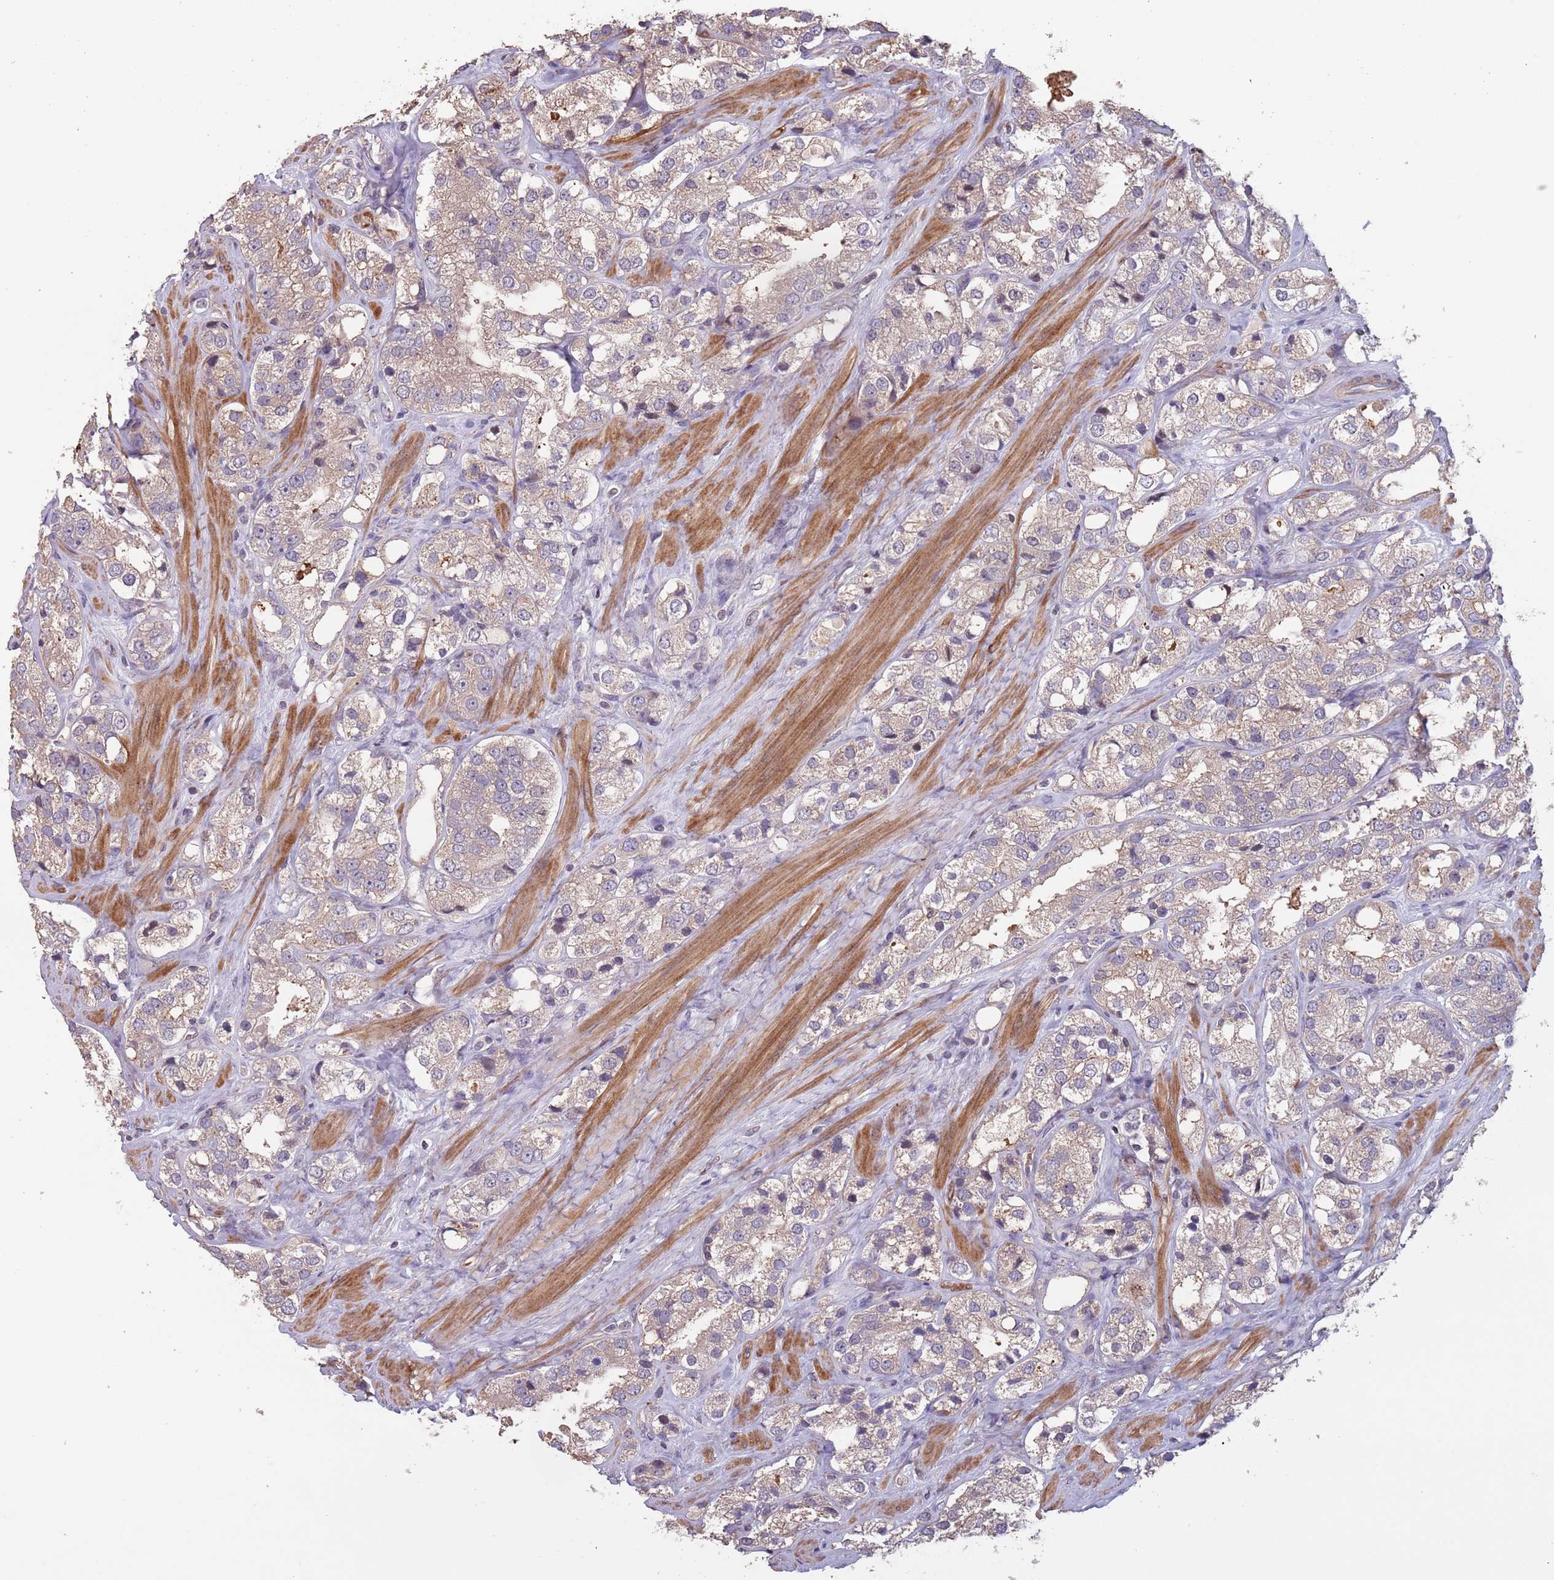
{"staining": {"intensity": "weak", "quantity": "<25%", "location": "cytoplasmic/membranous"}, "tissue": "prostate cancer", "cell_type": "Tumor cells", "image_type": "cancer", "snomed": [{"axis": "morphology", "description": "Adenocarcinoma, NOS"}, {"axis": "topography", "description": "Prostate"}], "caption": "Immunohistochemistry (IHC) of prostate adenocarcinoma reveals no positivity in tumor cells. (DAB (3,3'-diaminobenzidine) immunohistochemistry (IHC) visualized using brightfield microscopy, high magnification).", "gene": "MBD3L1", "patient": {"sex": "male", "age": 79}}